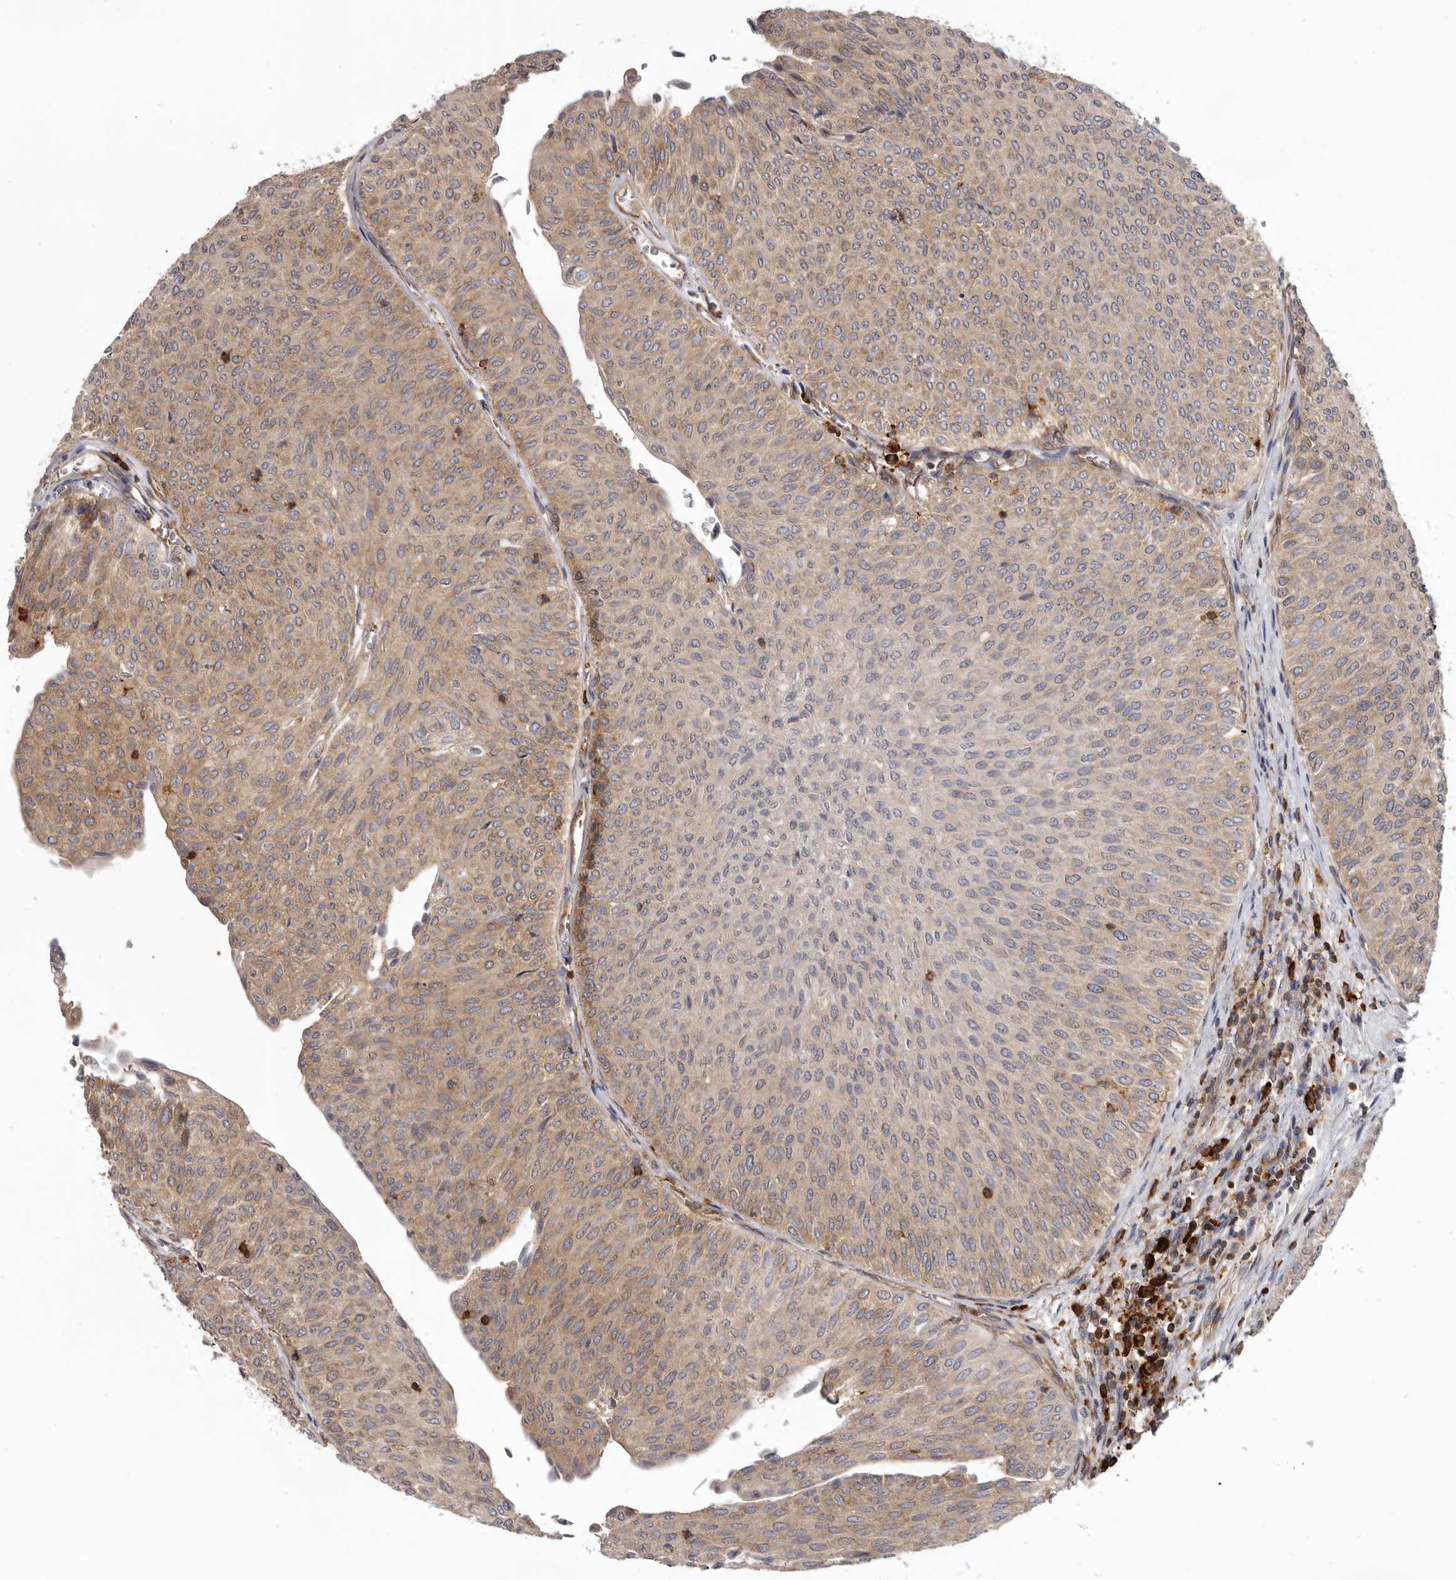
{"staining": {"intensity": "moderate", "quantity": ">75%", "location": "cytoplasmic/membranous"}, "tissue": "urothelial cancer", "cell_type": "Tumor cells", "image_type": "cancer", "snomed": [{"axis": "morphology", "description": "Urothelial carcinoma, Low grade"}, {"axis": "topography", "description": "Urinary bladder"}], "caption": "A medium amount of moderate cytoplasmic/membranous staining is seen in about >75% of tumor cells in urothelial cancer tissue.", "gene": "CBL", "patient": {"sex": "male", "age": 78}}